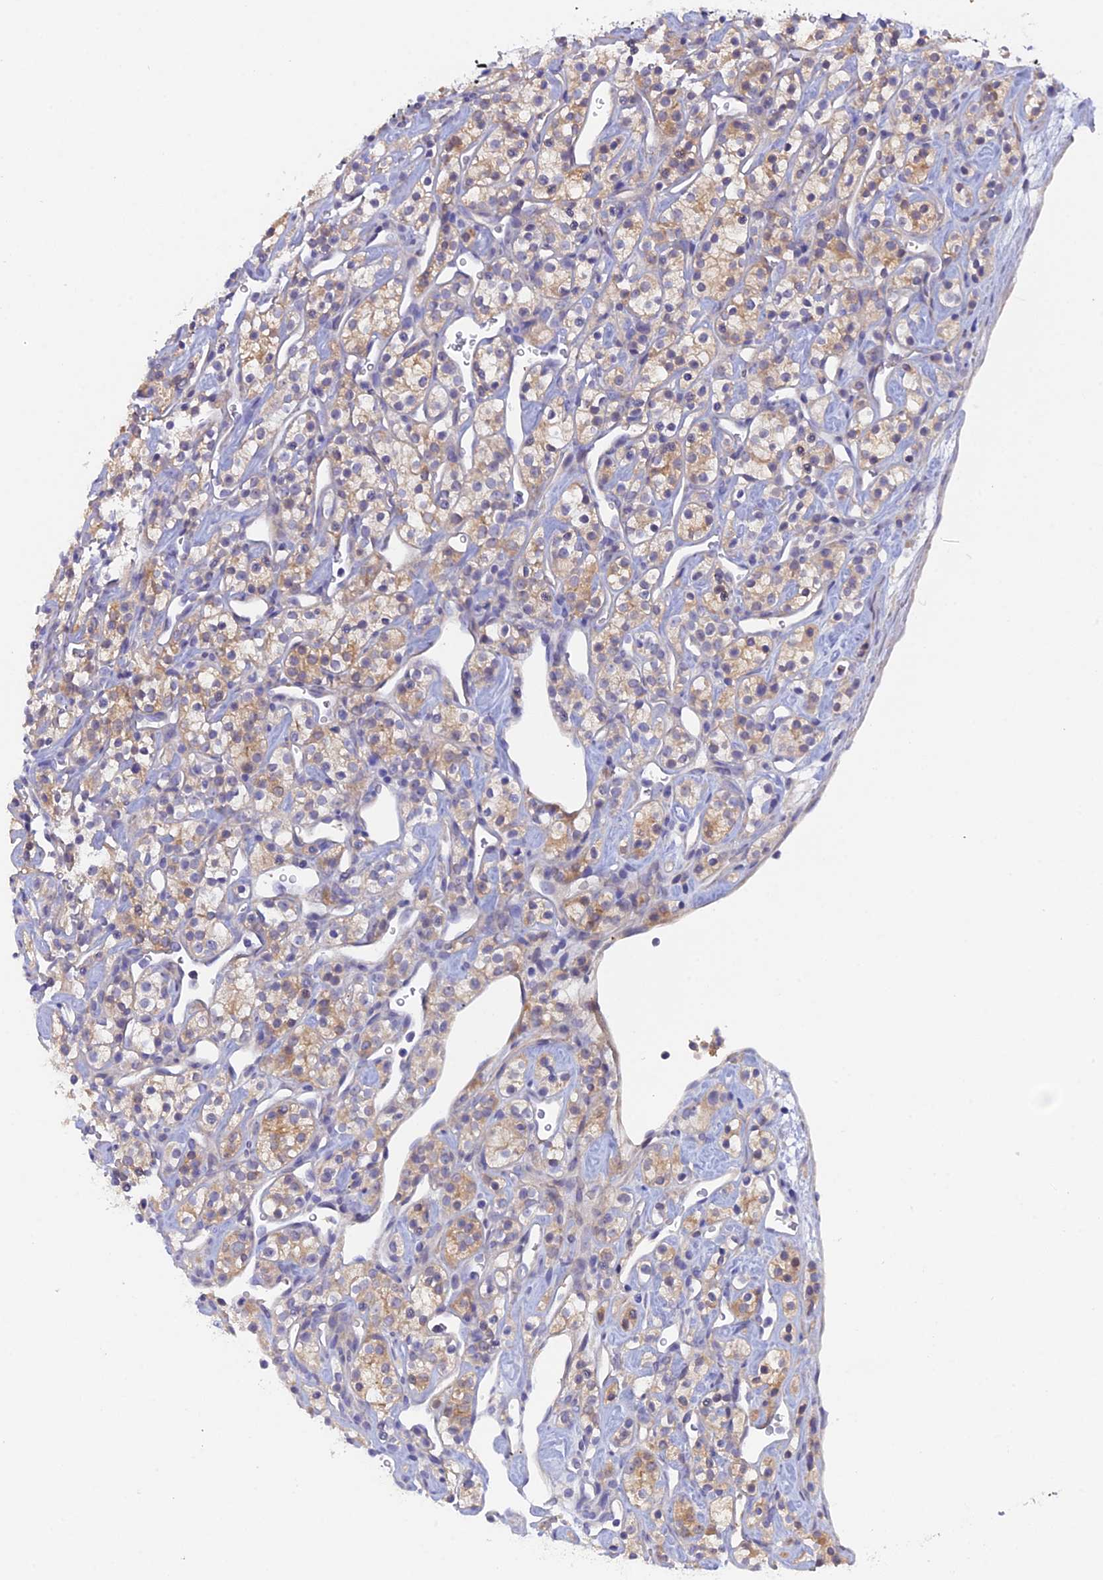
{"staining": {"intensity": "weak", "quantity": "25%-75%", "location": "cytoplasmic/membranous"}, "tissue": "renal cancer", "cell_type": "Tumor cells", "image_type": "cancer", "snomed": [{"axis": "morphology", "description": "Adenocarcinoma, NOS"}, {"axis": "topography", "description": "Kidney"}], "caption": "A brown stain labels weak cytoplasmic/membranous expression of a protein in renal cancer tumor cells. Nuclei are stained in blue.", "gene": "FZR1", "patient": {"sex": "male", "age": 77}}